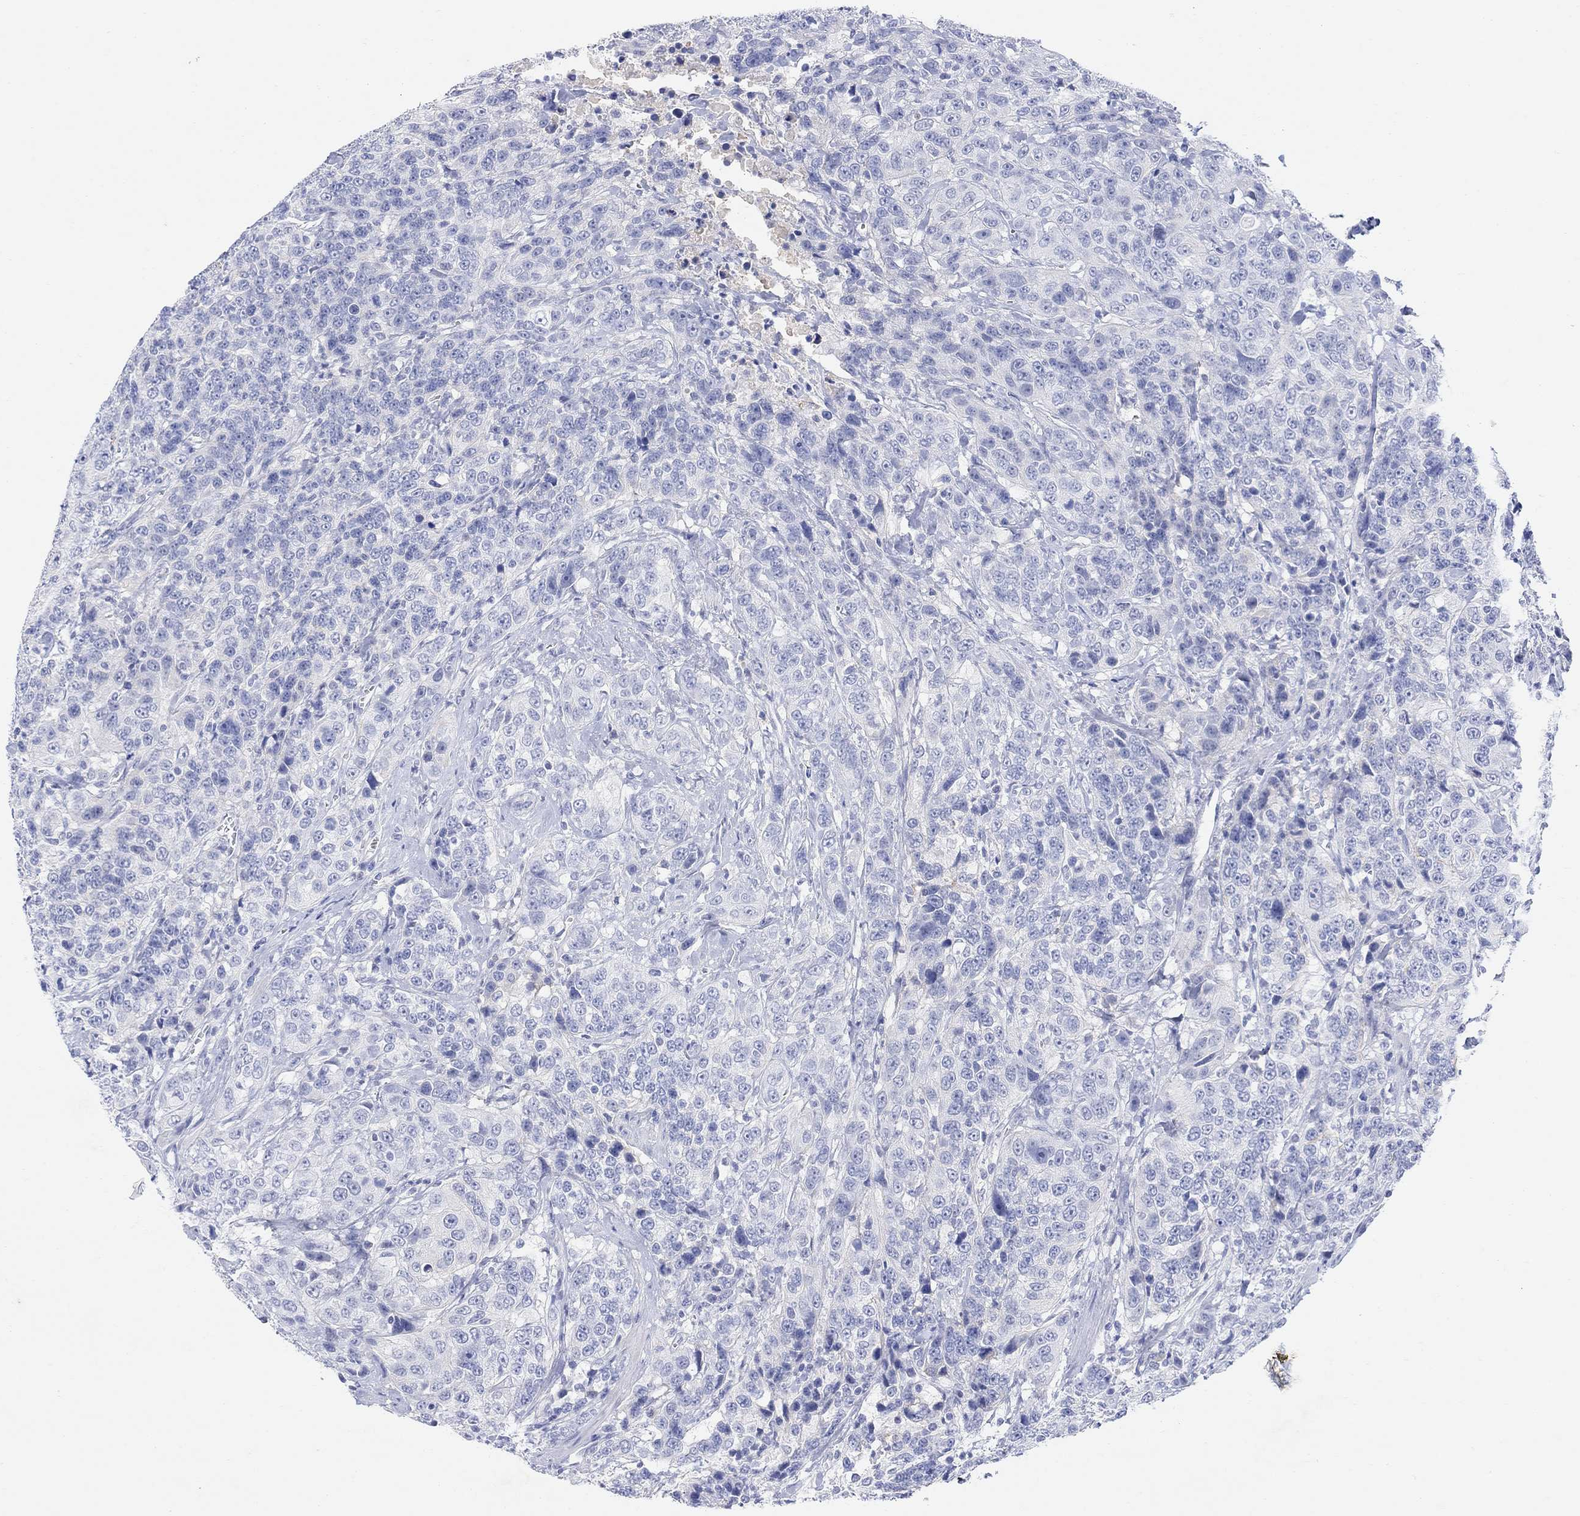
{"staining": {"intensity": "negative", "quantity": "none", "location": "none"}, "tissue": "urothelial cancer", "cell_type": "Tumor cells", "image_type": "cancer", "snomed": [{"axis": "morphology", "description": "Urothelial carcinoma, NOS"}, {"axis": "morphology", "description": "Urothelial carcinoma, High grade"}, {"axis": "topography", "description": "Urinary bladder"}], "caption": "This is an IHC histopathology image of urothelial carcinoma (high-grade). There is no staining in tumor cells.", "gene": "TYR", "patient": {"sex": "female", "age": 73}}